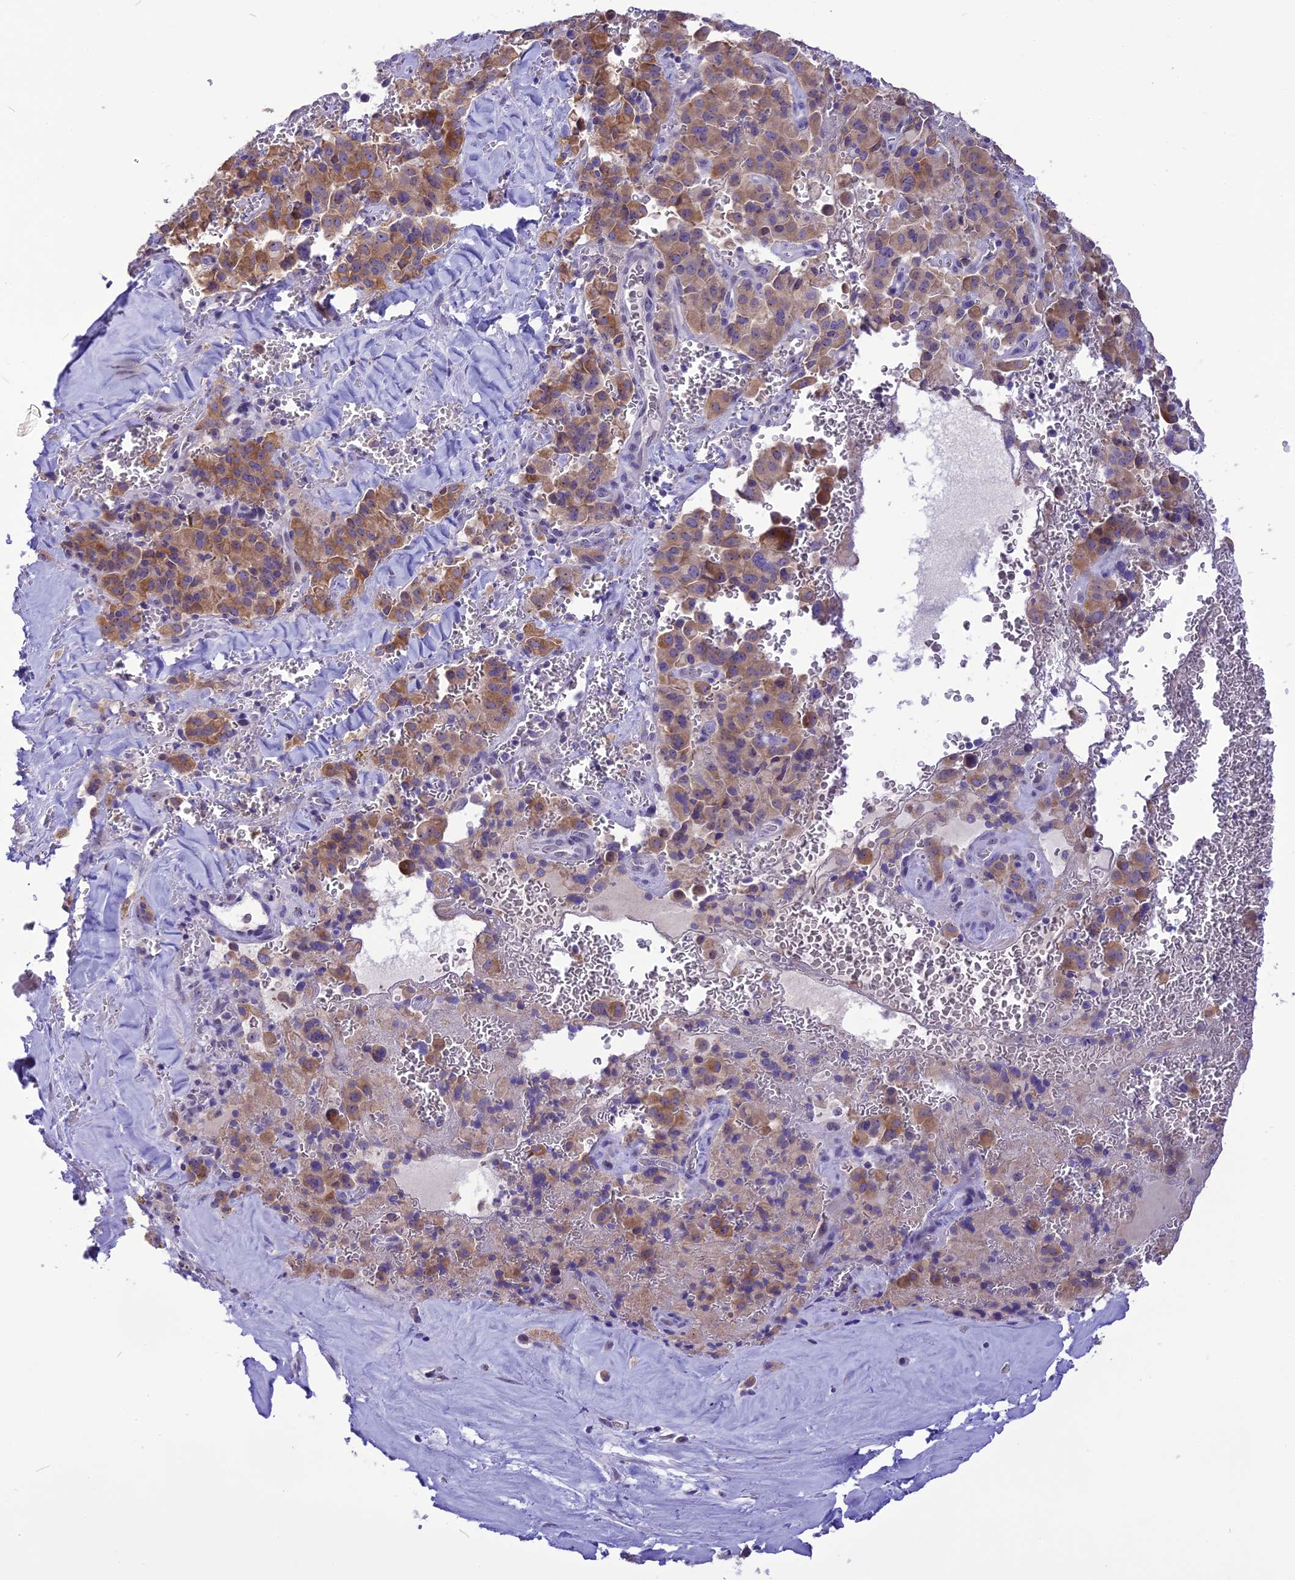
{"staining": {"intensity": "moderate", "quantity": ">75%", "location": "cytoplasmic/membranous"}, "tissue": "pancreatic cancer", "cell_type": "Tumor cells", "image_type": "cancer", "snomed": [{"axis": "morphology", "description": "Adenocarcinoma, NOS"}, {"axis": "topography", "description": "Pancreas"}], "caption": "Pancreatic adenocarcinoma stained with a brown dye shows moderate cytoplasmic/membranous positive staining in approximately >75% of tumor cells.", "gene": "CMSS1", "patient": {"sex": "male", "age": 65}}